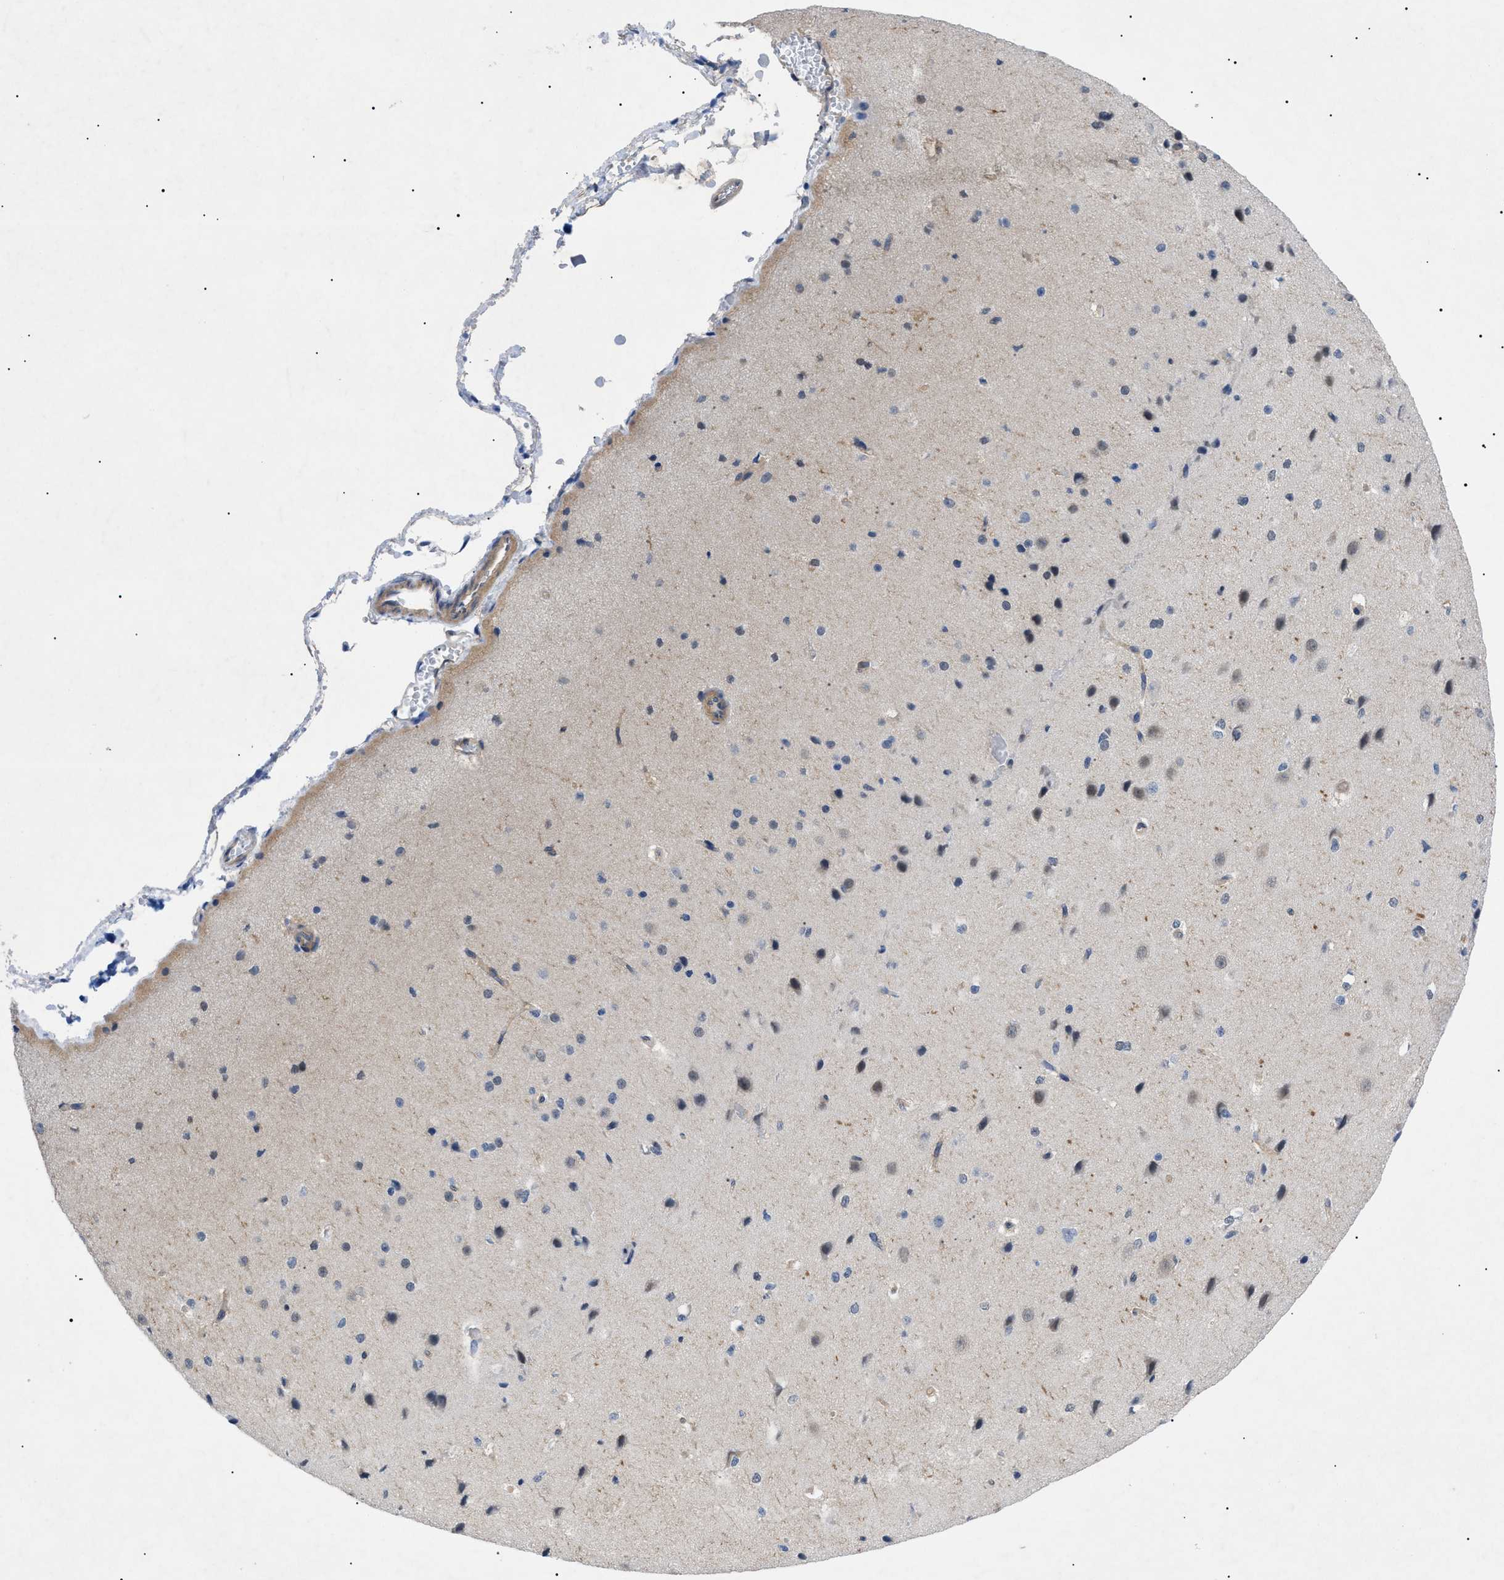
{"staining": {"intensity": "weak", "quantity": "<25%", "location": "cytoplasmic/membranous"}, "tissue": "cerebral cortex", "cell_type": "Endothelial cells", "image_type": "normal", "snomed": [{"axis": "morphology", "description": "Normal tissue, NOS"}, {"axis": "morphology", "description": "Developmental malformation"}, {"axis": "topography", "description": "Cerebral cortex"}], "caption": "Cerebral cortex stained for a protein using immunohistochemistry exhibits no positivity endothelial cells.", "gene": "RIPK1", "patient": {"sex": "female", "age": 30}}